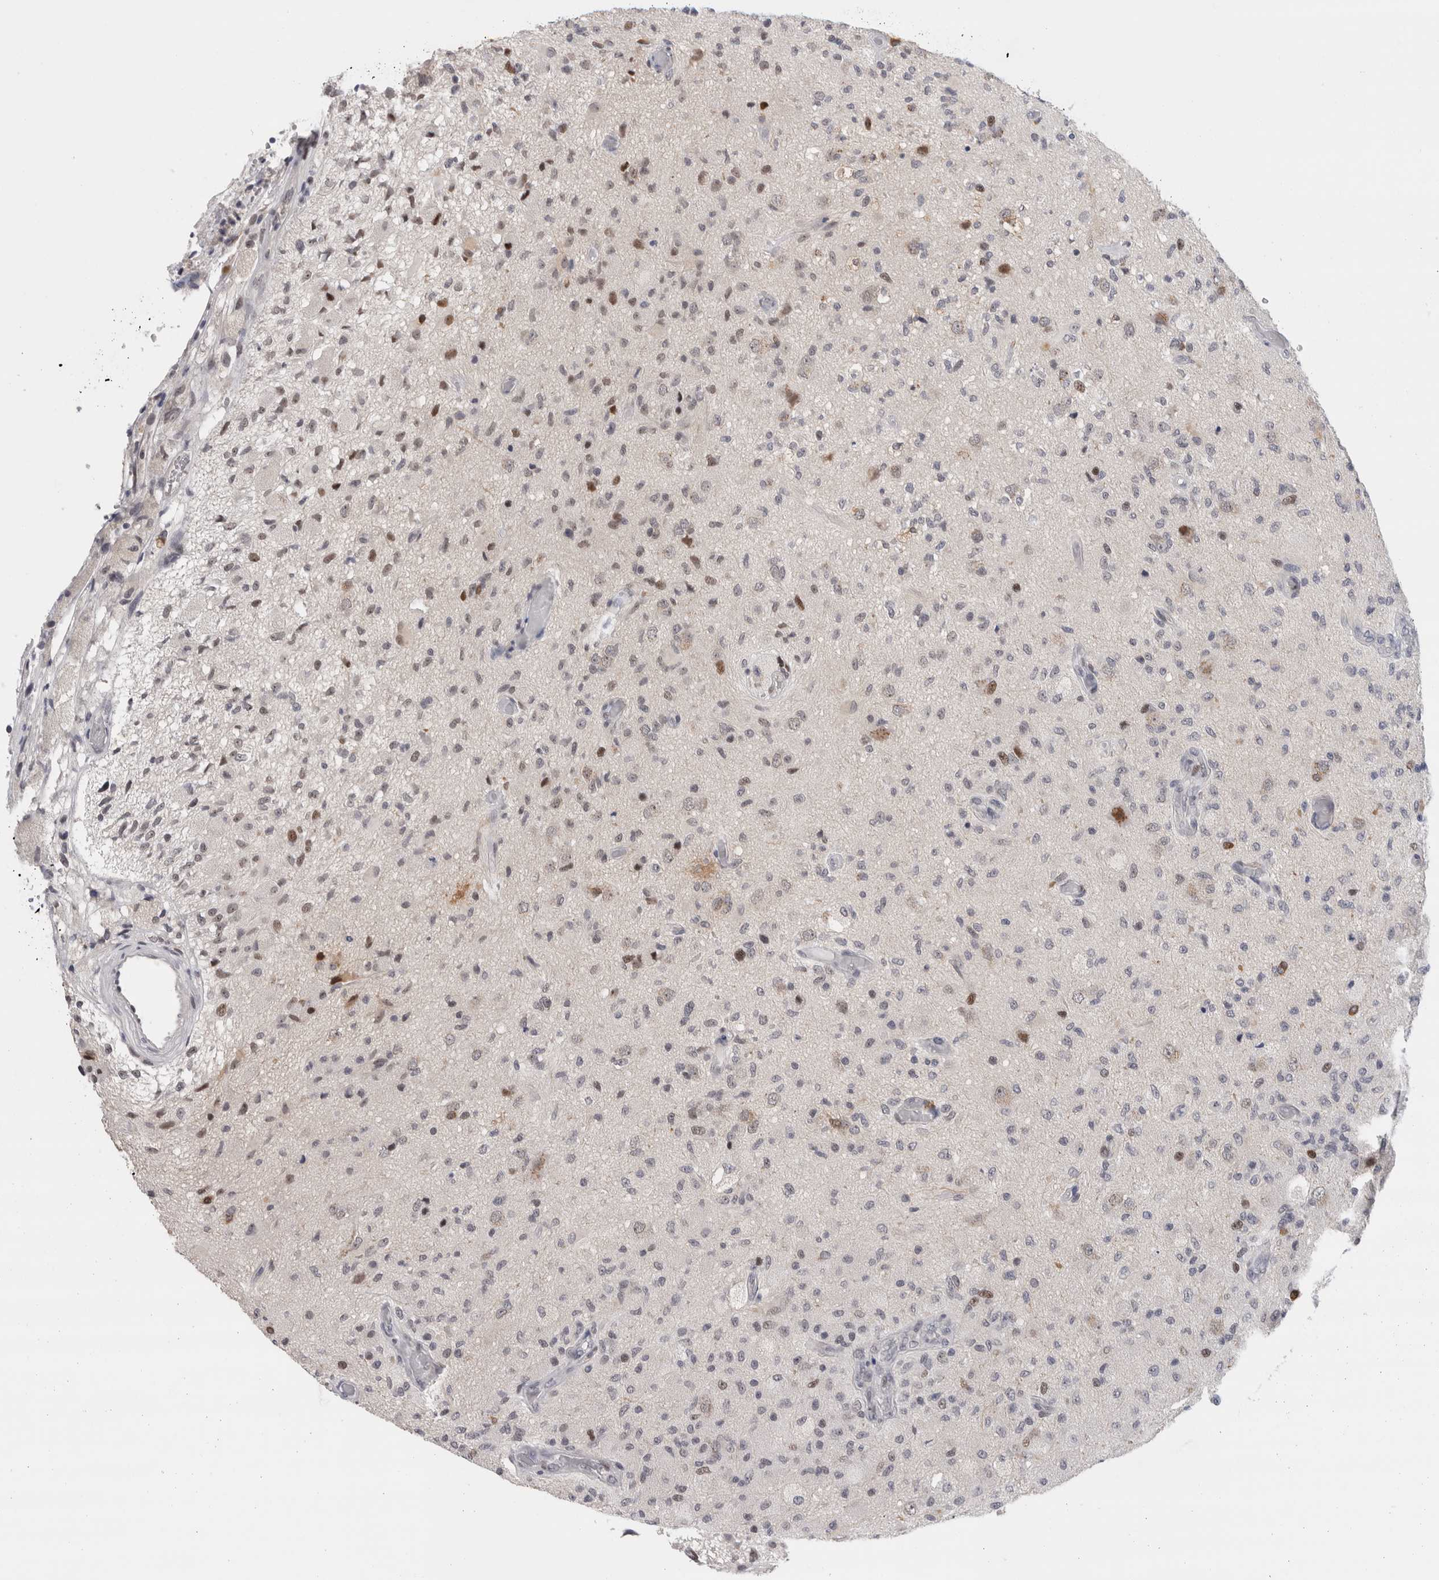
{"staining": {"intensity": "weak", "quantity": "<25%", "location": "nuclear"}, "tissue": "glioma", "cell_type": "Tumor cells", "image_type": "cancer", "snomed": [{"axis": "morphology", "description": "Normal tissue, NOS"}, {"axis": "morphology", "description": "Glioma, malignant, High grade"}, {"axis": "topography", "description": "Cerebral cortex"}], "caption": "Immunohistochemical staining of malignant high-grade glioma reveals no significant positivity in tumor cells. (DAB (3,3'-diaminobenzidine) immunohistochemistry (IHC) visualized using brightfield microscopy, high magnification).", "gene": "ZNF521", "patient": {"sex": "male", "age": 77}}